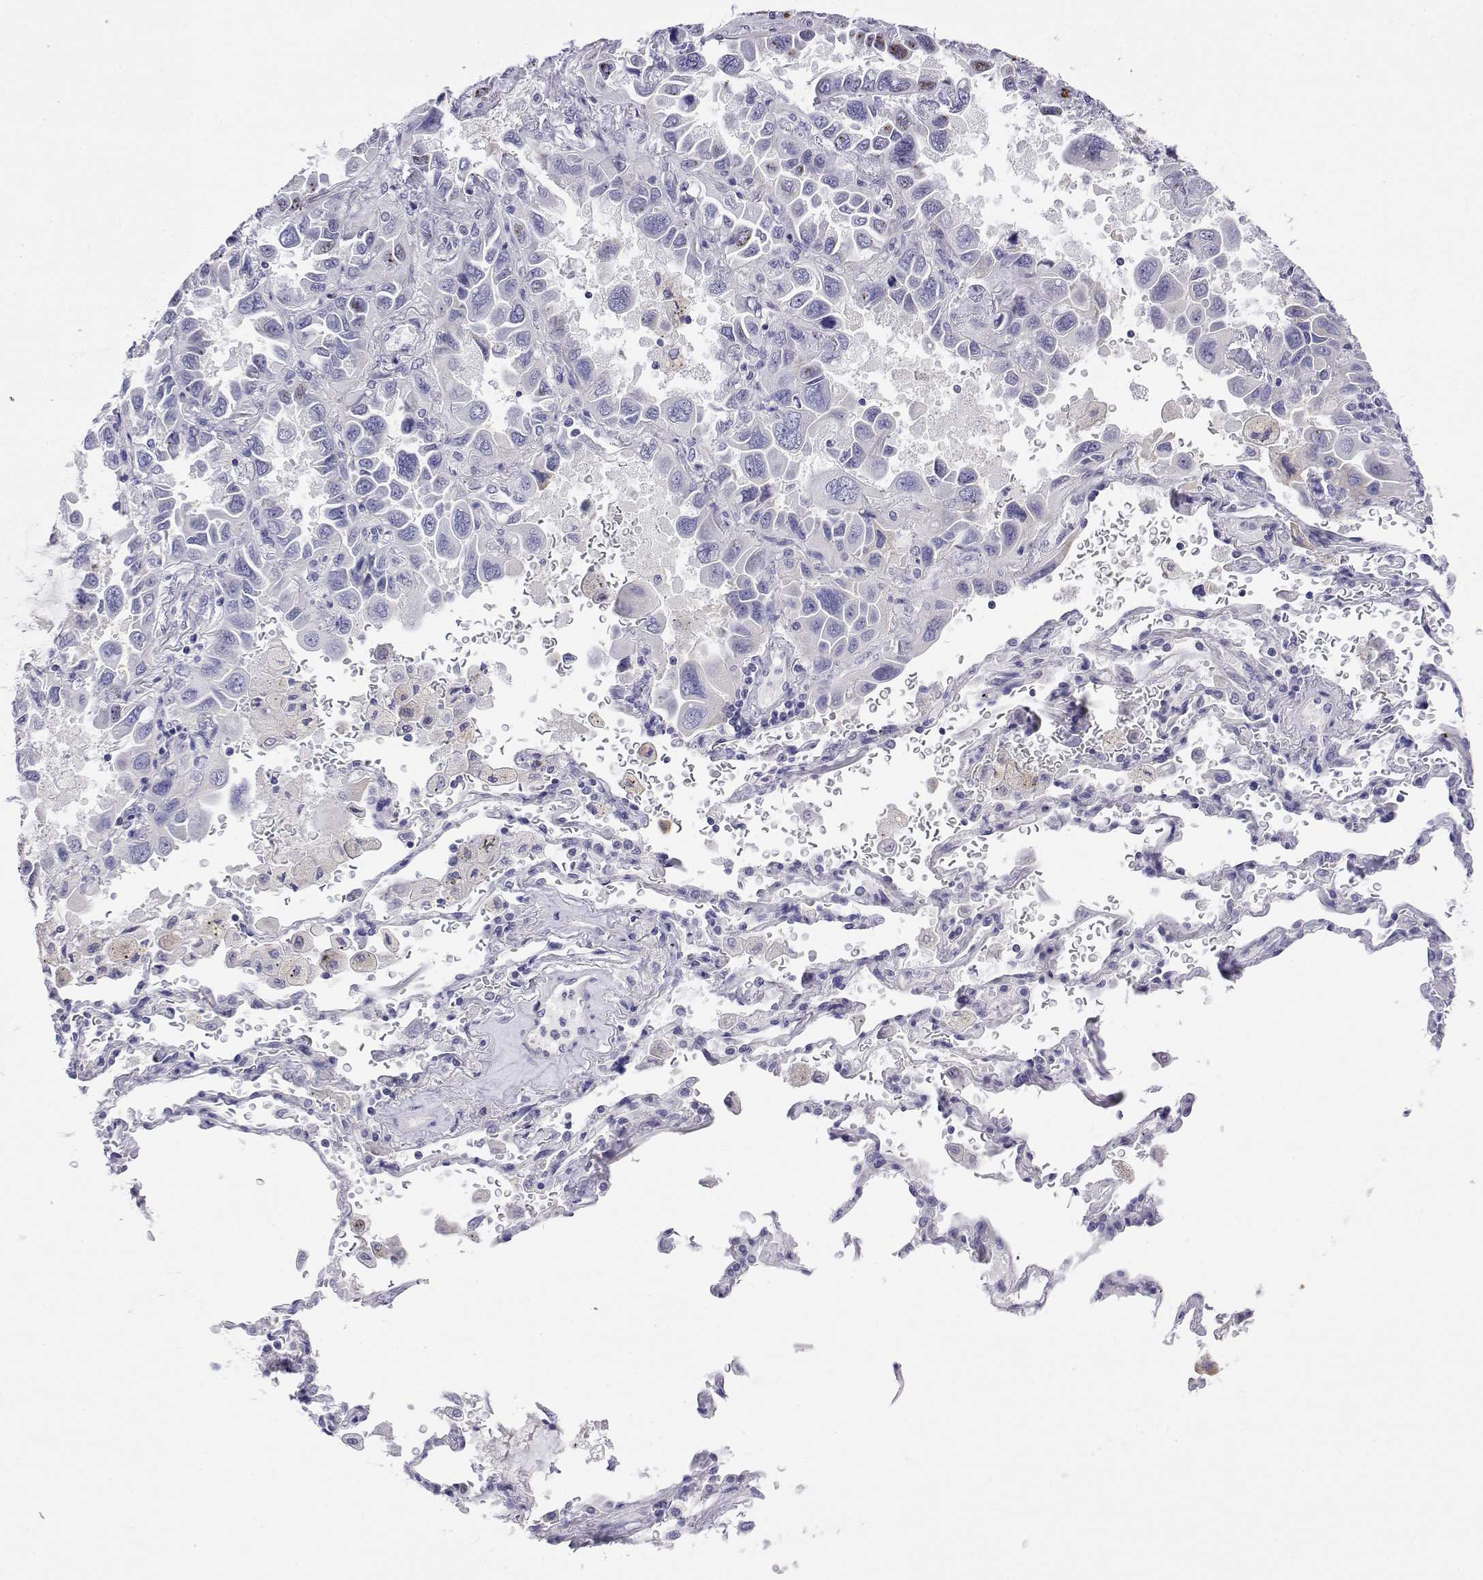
{"staining": {"intensity": "negative", "quantity": "none", "location": "none"}, "tissue": "lung cancer", "cell_type": "Tumor cells", "image_type": "cancer", "snomed": [{"axis": "morphology", "description": "Adenocarcinoma, NOS"}, {"axis": "topography", "description": "Lung"}], "caption": "Protein analysis of lung cancer (adenocarcinoma) shows no significant expression in tumor cells.", "gene": "LY6D", "patient": {"sex": "male", "age": 64}}